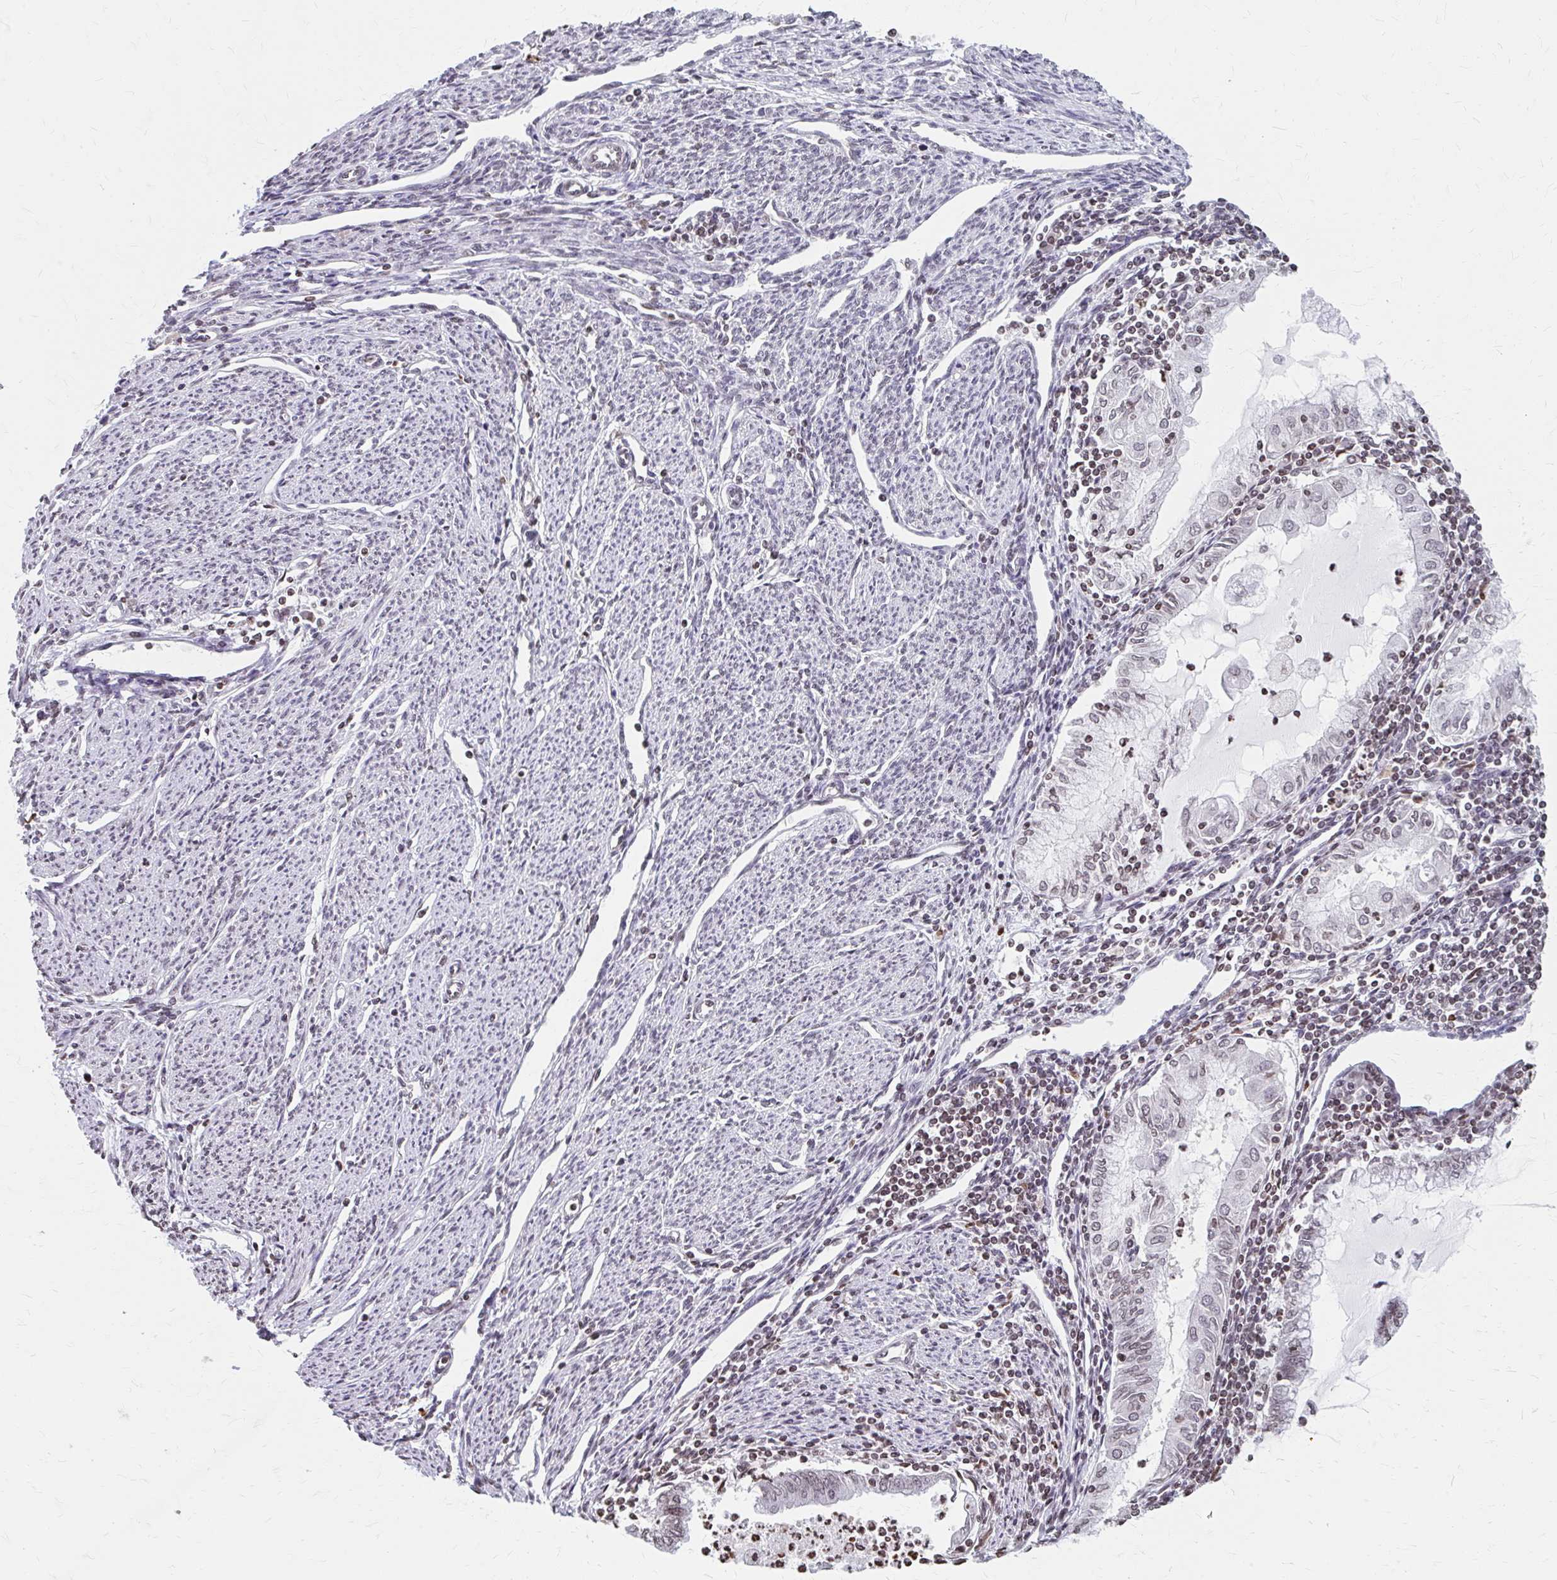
{"staining": {"intensity": "weak", "quantity": "25%-75%", "location": "nuclear"}, "tissue": "endometrial cancer", "cell_type": "Tumor cells", "image_type": "cancer", "snomed": [{"axis": "morphology", "description": "Adenocarcinoma, NOS"}, {"axis": "topography", "description": "Endometrium"}], "caption": "Immunohistochemistry of human endometrial cancer displays low levels of weak nuclear expression in approximately 25%-75% of tumor cells. Using DAB (3,3'-diaminobenzidine) (brown) and hematoxylin (blue) stains, captured at high magnification using brightfield microscopy.", "gene": "ORC3", "patient": {"sex": "female", "age": 79}}